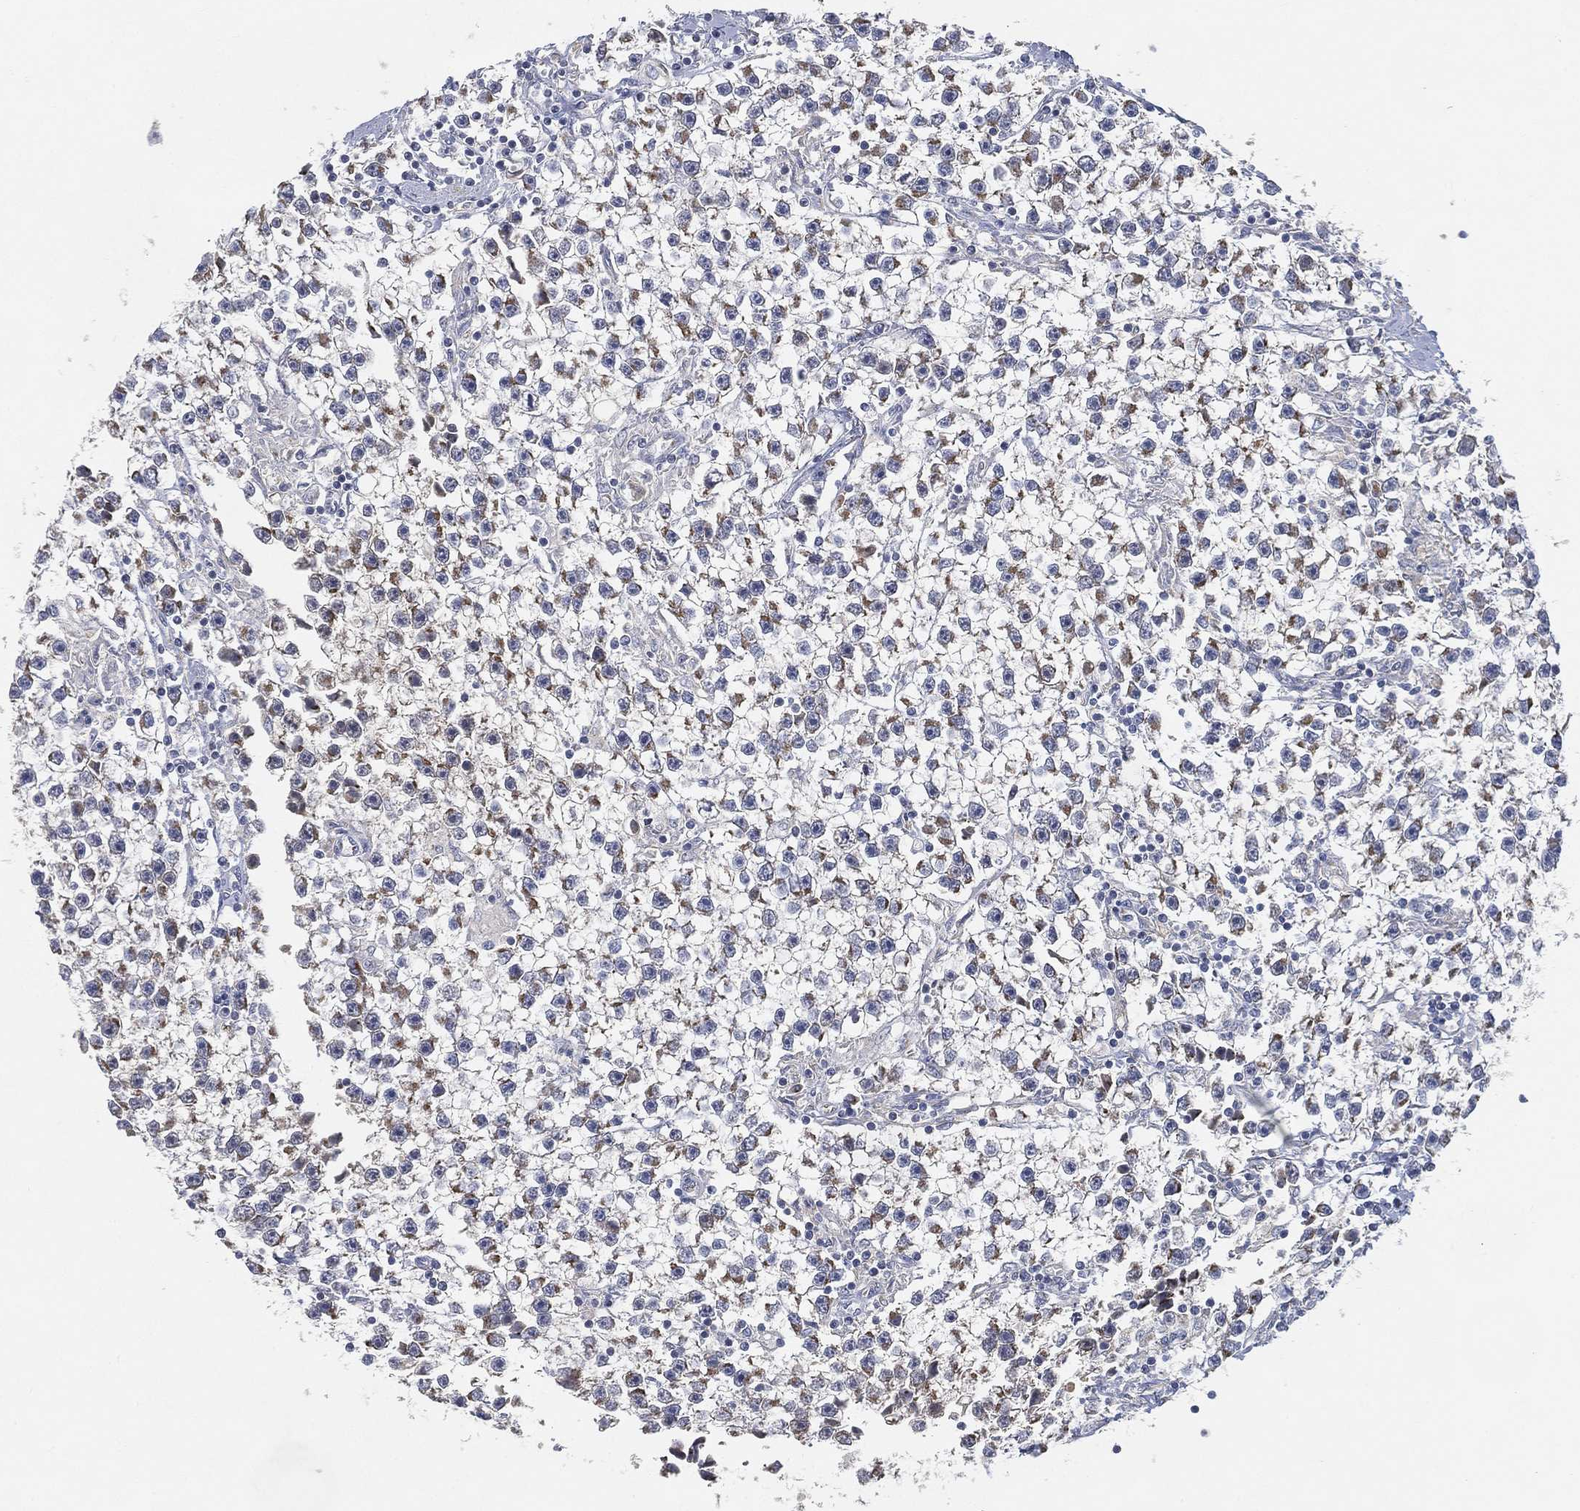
{"staining": {"intensity": "moderate", "quantity": "<25%", "location": "cytoplasmic/membranous"}, "tissue": "testis cancer", "cell_type": "Tumor cells", "image_type": "cancer", "snomed": [{"axis": "morphology", "description": "Seminoma, NOS"}, {"axis": "topography", "description": "Testis"}], "caption": "Immunohistochemistry (IHC) (DAB) staining of testis cancer demonstrates moderate cytoplasmic/membranous protein expression in about <25% of tumor cells.", "gene": "CTSL", "patient": {"sex": "male", "age": 59}}